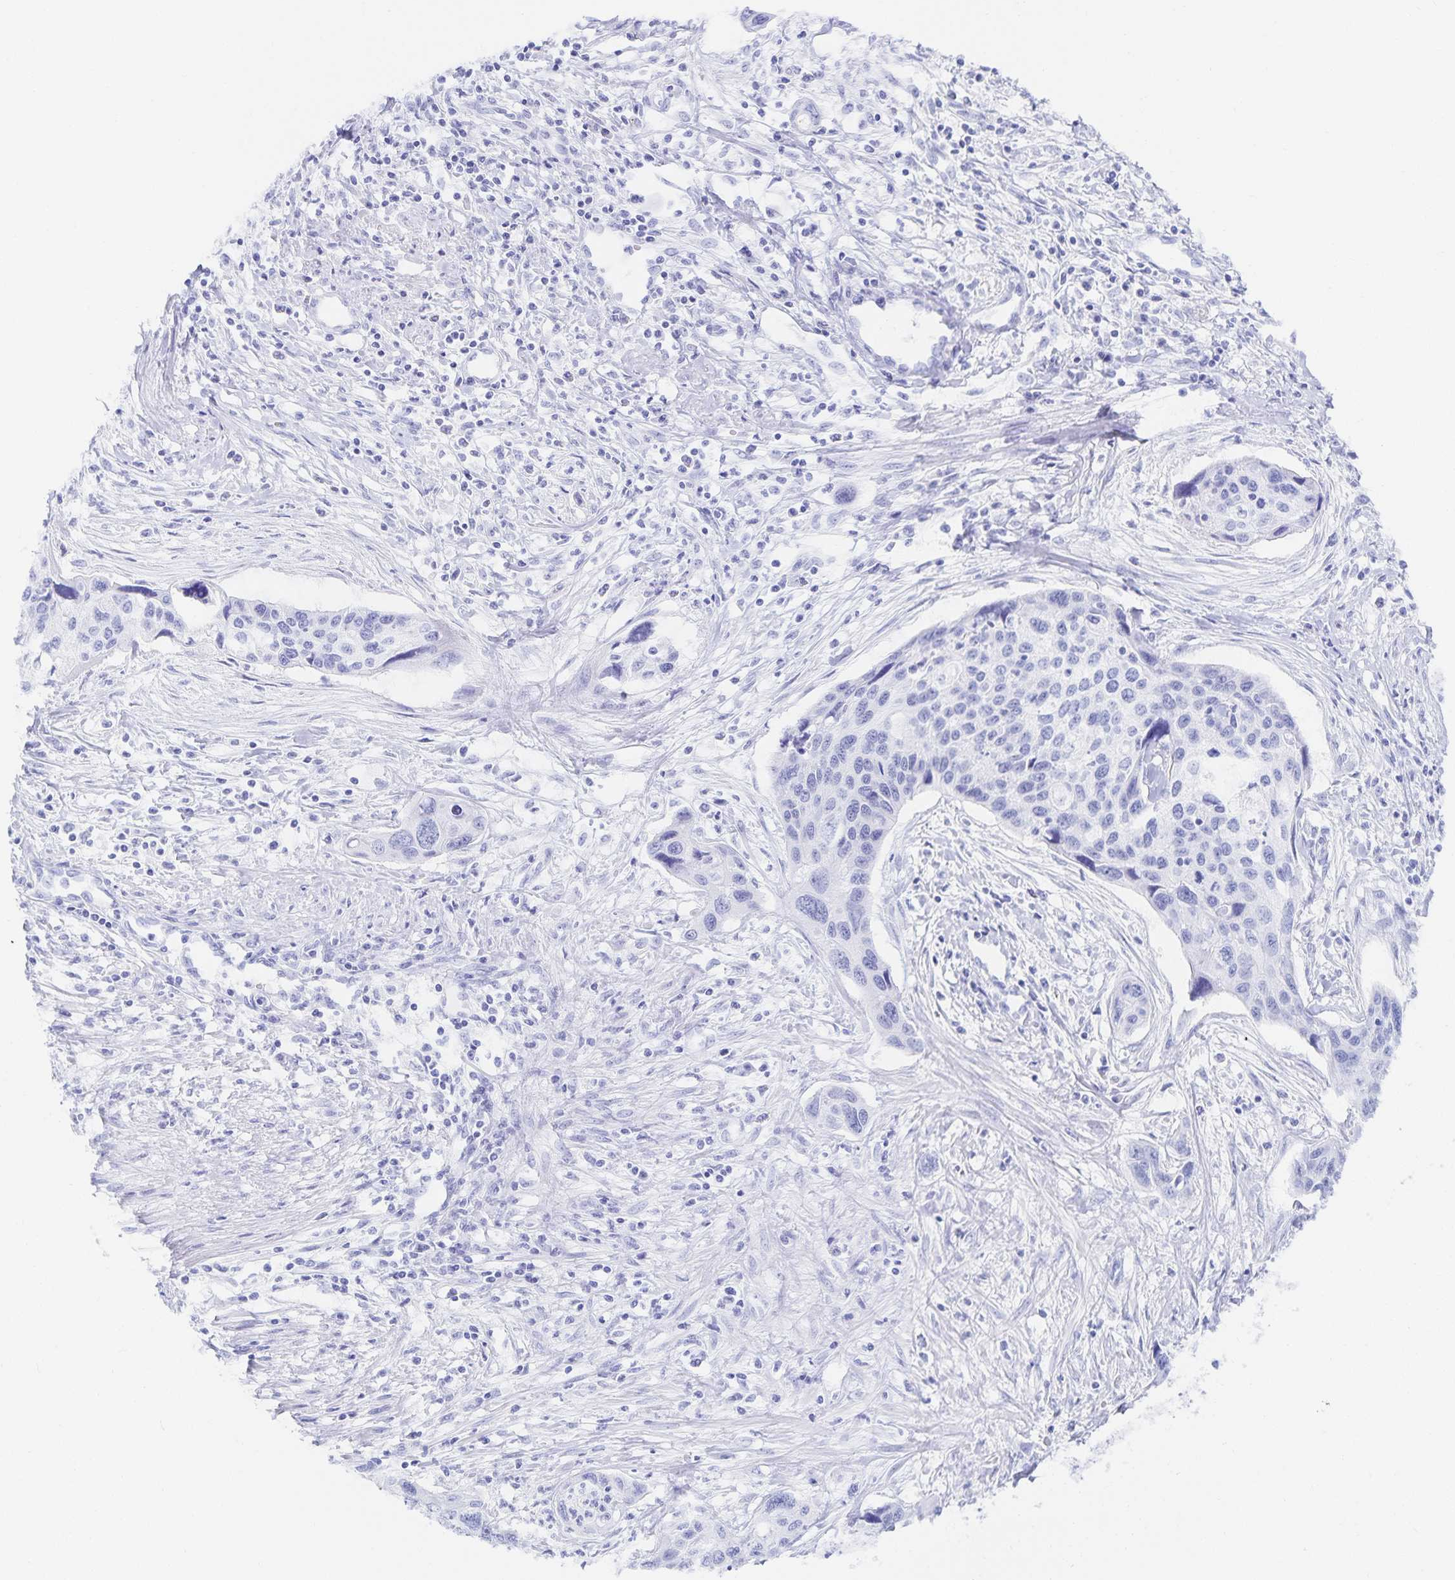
{"staining": {"intensity": "negative", "quantity": "none", "location": "none"}, "tissue": "cervical cancer", "cell_type": "Tumor cells", "image_type": "cancer", "snomed": [{"axis": "morphology", "description": "Squamous cell carcinoma, NOS"}, {"axis": "topography", "description": "Cervix"}], "caption": "DAB (3,3'-diaminobenzidine) immunohistochemical staining of human squamous cell carcinoma (cervical) demonstrates no significant expression in tumor cells. (DAB IHC with hematoxylin counter stain).", "gene": "SNTN", "patient": {"sex": "female", "age": 31}}